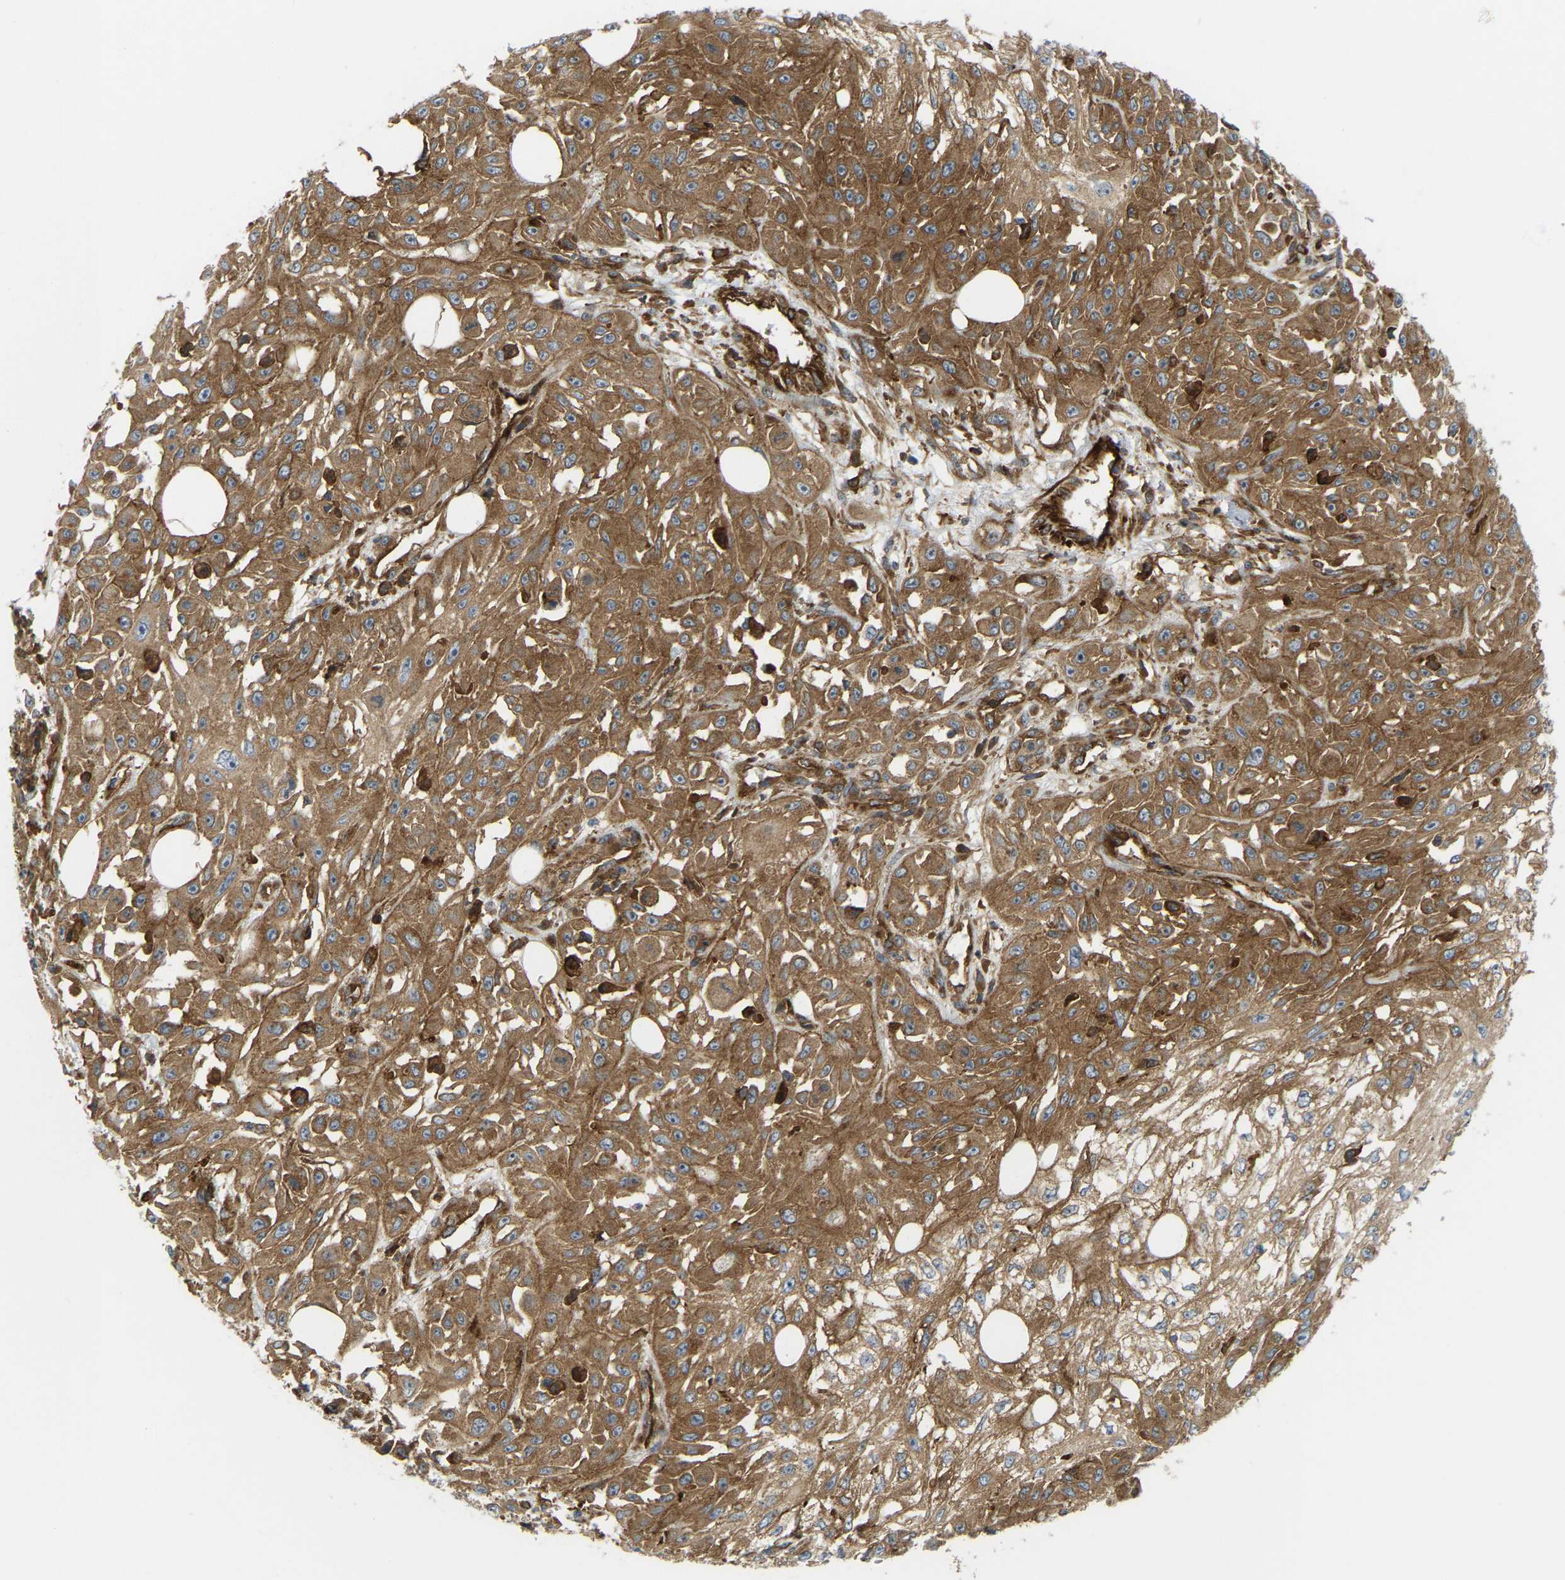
{"staining": {"intensity": "moderate", "quantity": ">75%", "location": "cytoplasmic/membranous"}, "tissue": "skin cancer", "cell_type": "Tumor cells", "image_type": "cancer", "snomed": [{"axis": "morphology", "description": "Squamous cell carcinoma, NOS"}, {"axis": "morphology", "description": "Squamous cell carcinoma, metastatic, NOS"}, {"axis": "topography", "description": "Skin"}, {"axis": "topography", "description": "Lymph node"}], "caption": "This is an image of IHC staining of skin squamous cell carcinoma, which shows moderate staining in the cytoplasmic/membranous of tumor cells.", "gene": "PICALM", "patient": {"sex": "male", "age": 75}}